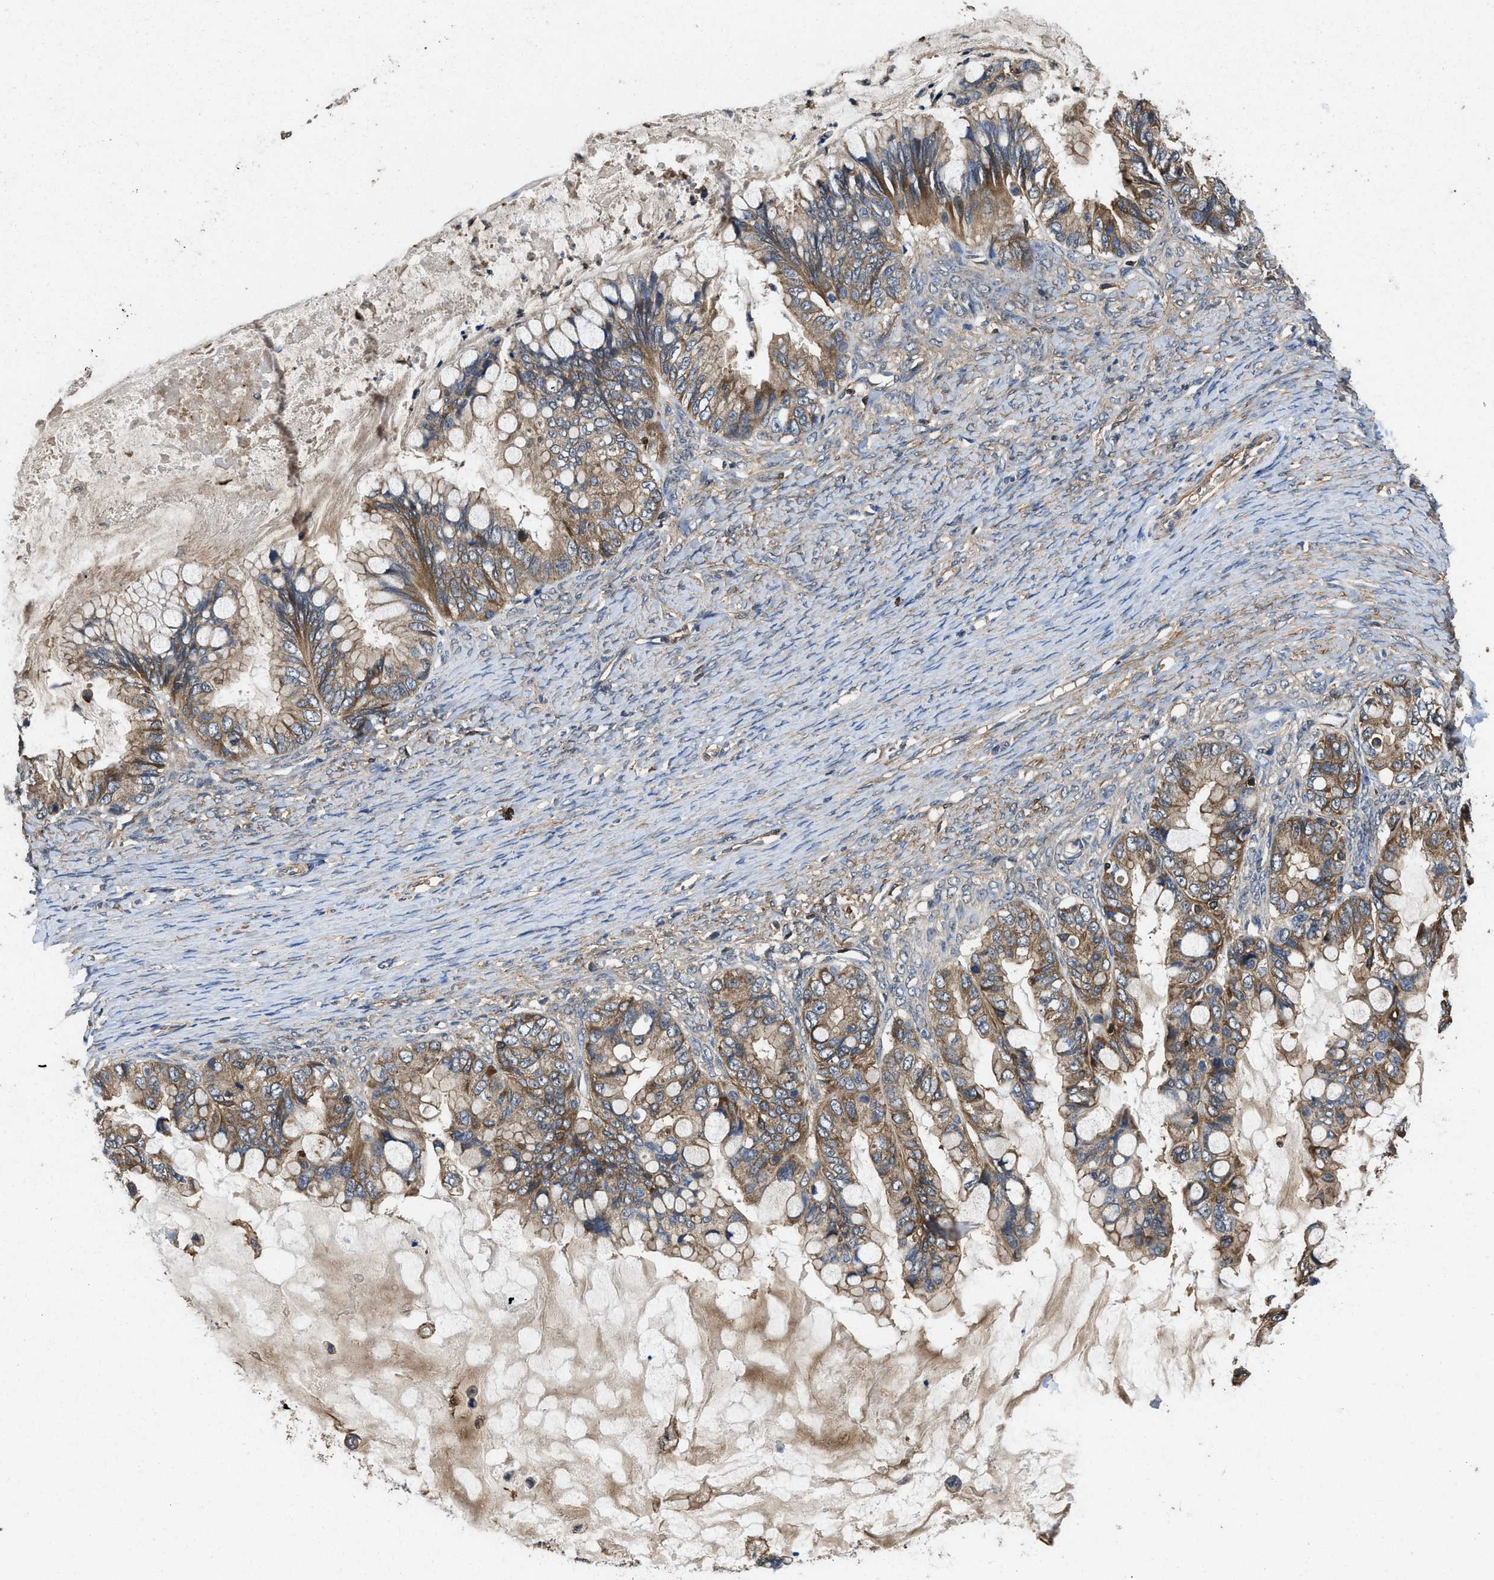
{"staining": {"intensity": "moderate", "quantity": ">75%", "location": "cytoplasmic/membranous"}, "tissue": "ovarian cancer", "cell_type": "Tumor cells", "image_type": "cancer", "snomed": [{"axis": "morphology", "description": "Cystadenocarcinoma, mucinous, NOS"}, {"axis": "topography", "description": "Ovary"}], "caption": "Ovarian cancer (mucinous cystadenocarcinoma) was stained to show a protein in brown. There is medium levels of moderate cytoplasmic/membranous expression in approximately >75% of tumor cells. (Brightfield microscopy of DAB IHC at high magnification).", "gene": "LINGO2", "patient": {"sex": "female", "age": 80}}